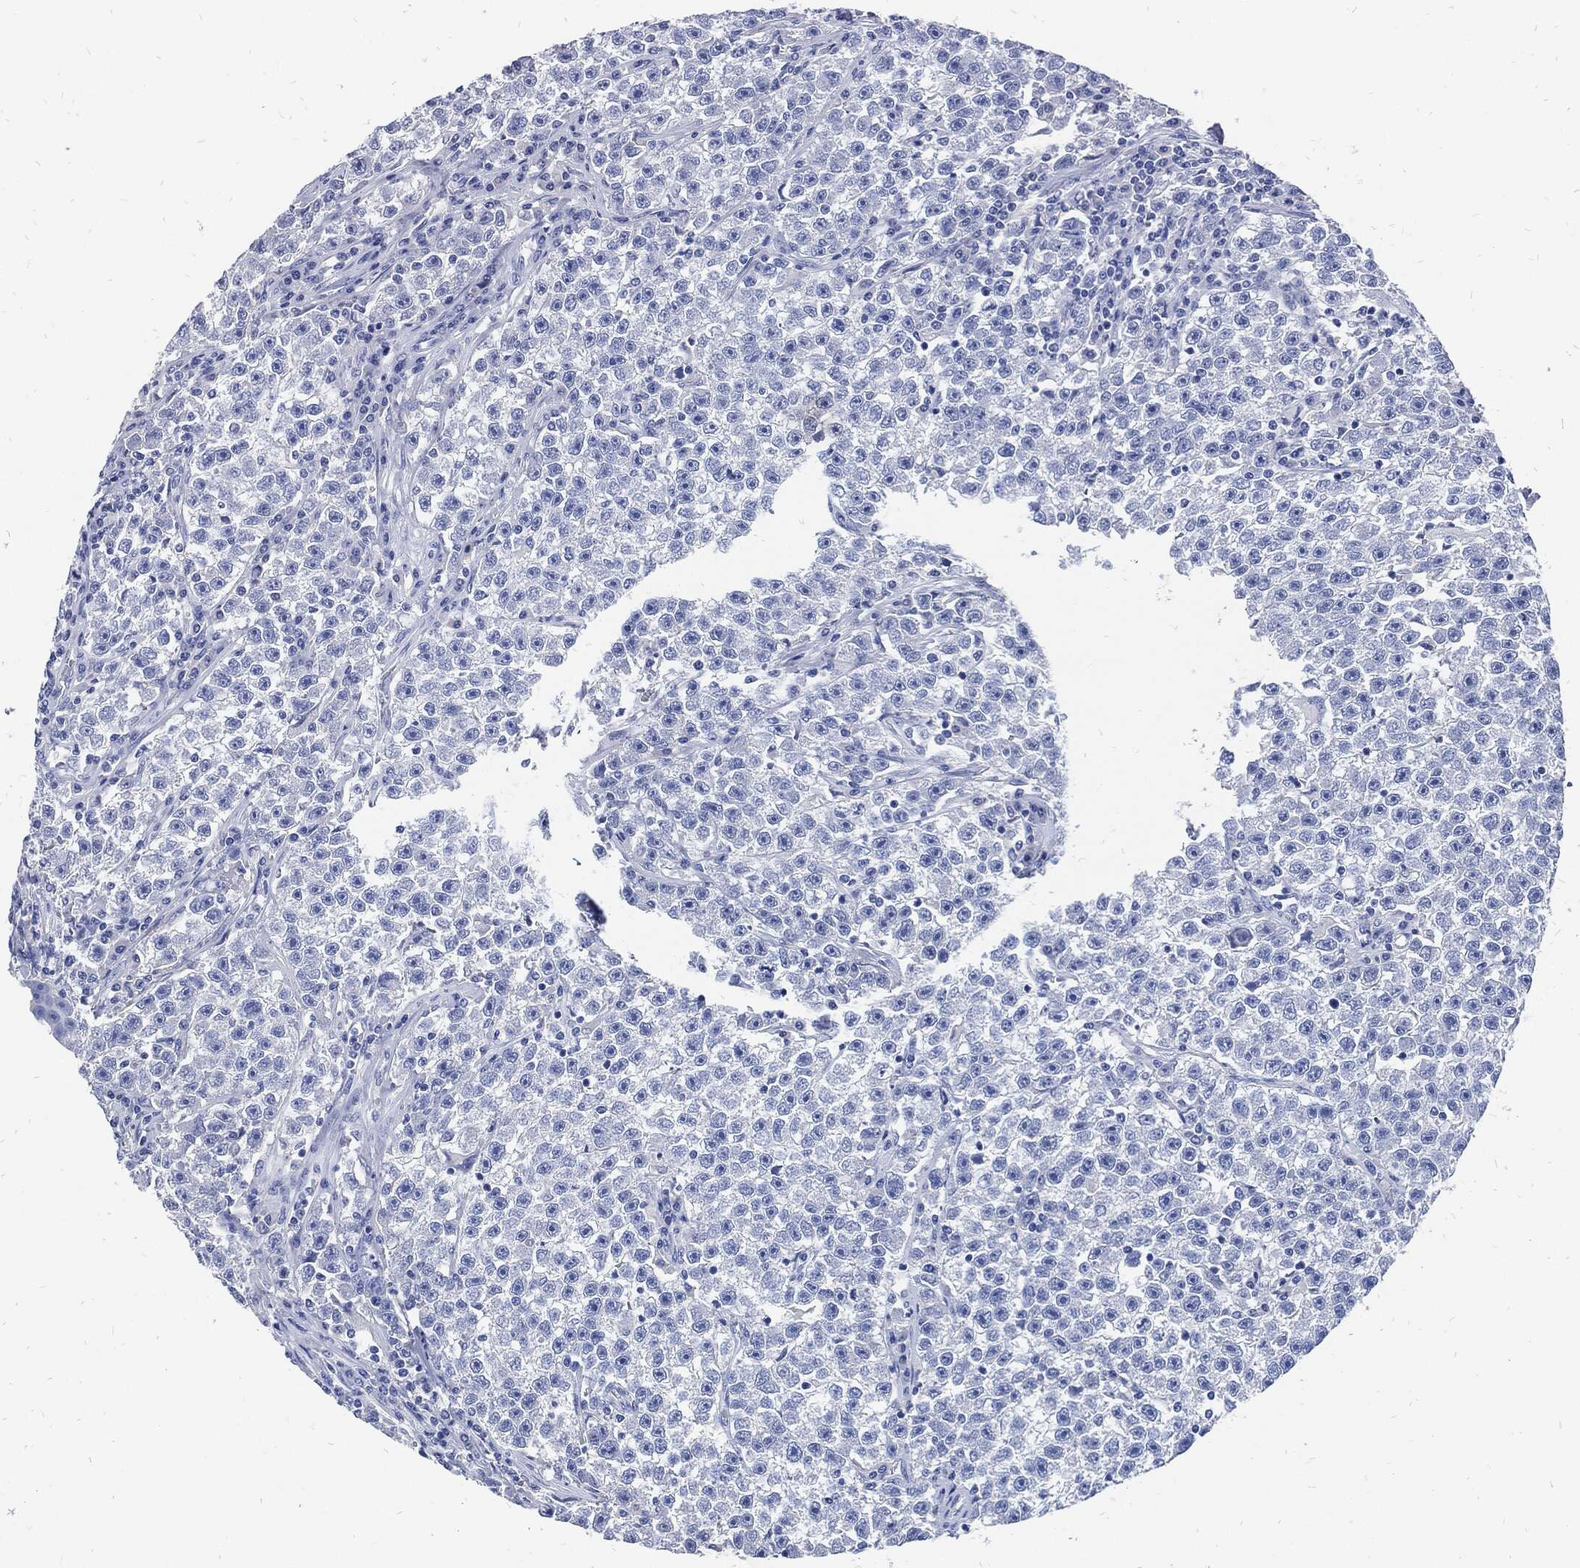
{"staining": {"intensity": "negative", "quantity": "none", "location": "none"}, "tissue": "testis cancer", "cell_type": "Tumor cells", "image_type": "cancer", "snomed": [{"axis": "morphology", "description": "Seminoma, NOS"}, {"axis": "topography", "description": "Testis"}], "caption": "The image displays no significant positivity in tumor cells of seminoma (testis).", "gene": "FABP4", "patient": {"sex": "male", "age": 22}}